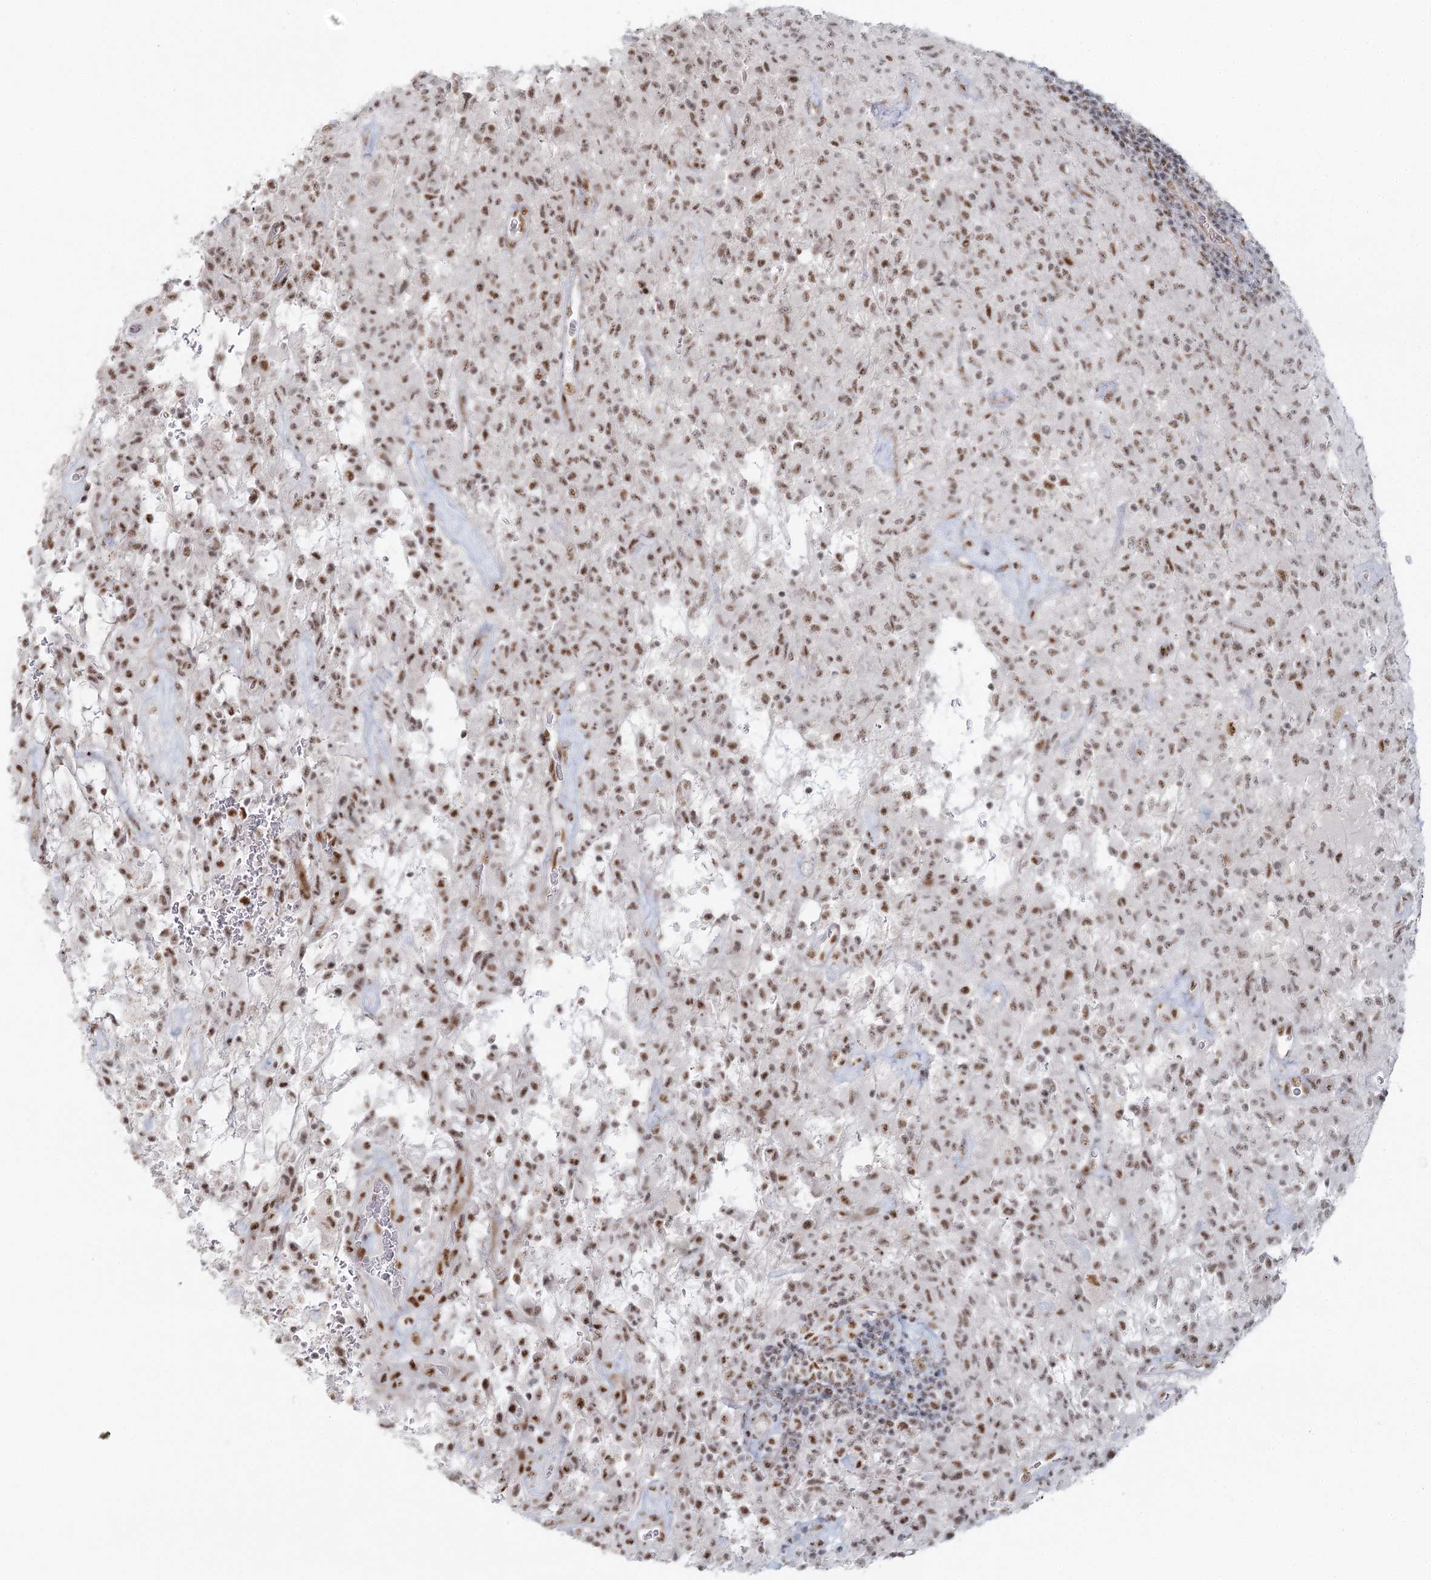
{"staining": {"intensity": "moderate", "quantity": ">75%", "location": "nuclear"}, "tissue": "glioma", "cell_type": "Tumor cells", "image_type": "cancer", "snomed": [{"axis": "morphology", "description": "Glioma, malignant, High grade"}, {"axis": "topography", "description": "Brain"}], "caption": "Immunohistochemical staining of malignant glioma (high-grade) exhibits medium levels of moderate nuclear positivity in approximately >75% of tumor cells.", "gene": "U2SURP", "patient": {"sex": "female", "age": 57}}